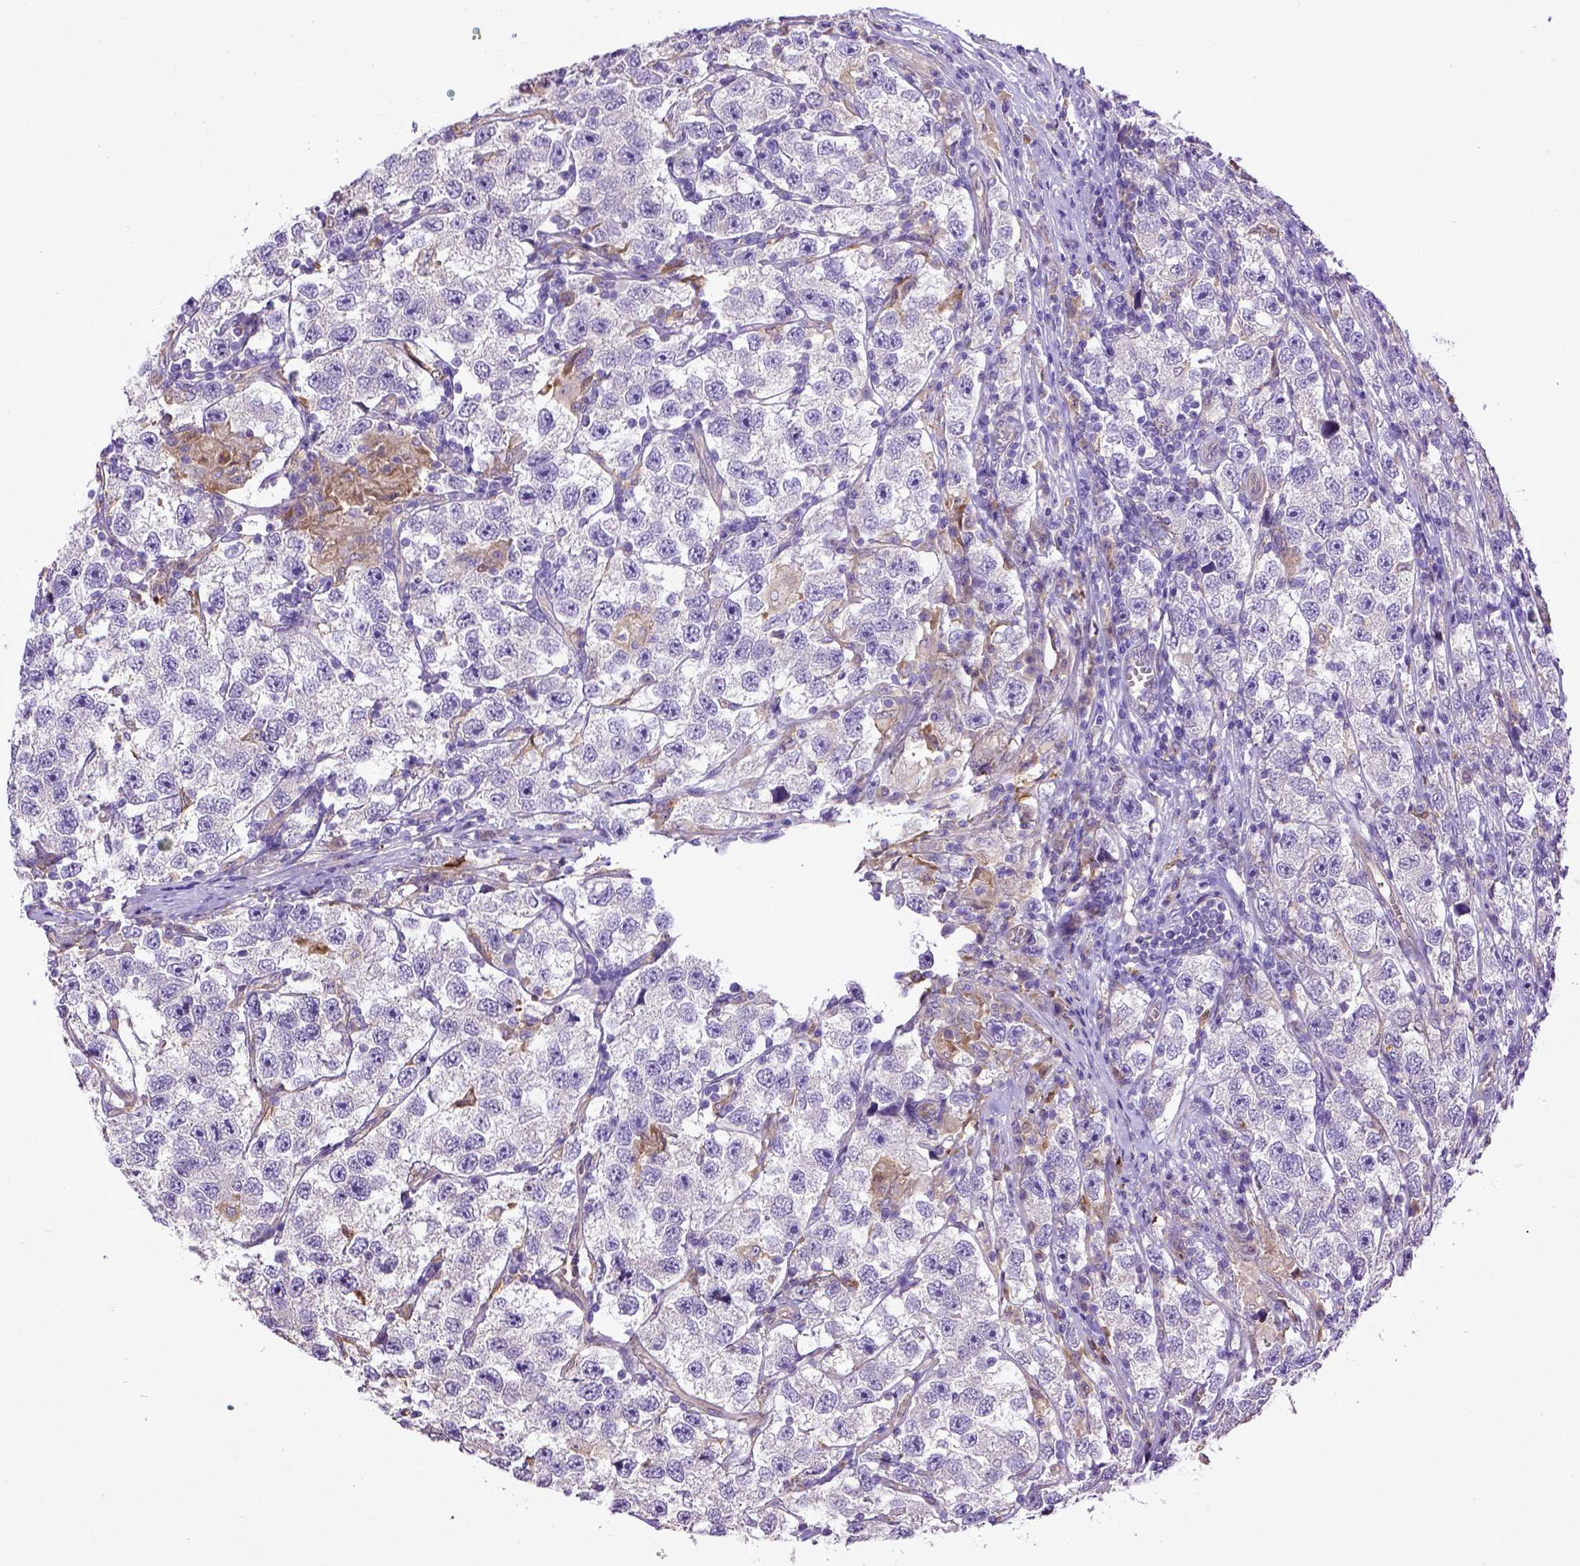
{"staining": {"intensity": "negative", "quantity": "none", "location": "none"}, "tissue": "testis cancer", "cell_type": "Tumor cells", "image_type": "cancer", "snomed": [{"axis": "morphology", "description": "Seminoma, NOS"}, {"axis": "topography", "description": "Testis"}], "caption": "Human testis seminoma stained for a protein using IHC shows no positivity in tumor cells.", "gene": "DEPDC1B", "patient": {"sex": "male", "age": 26}}